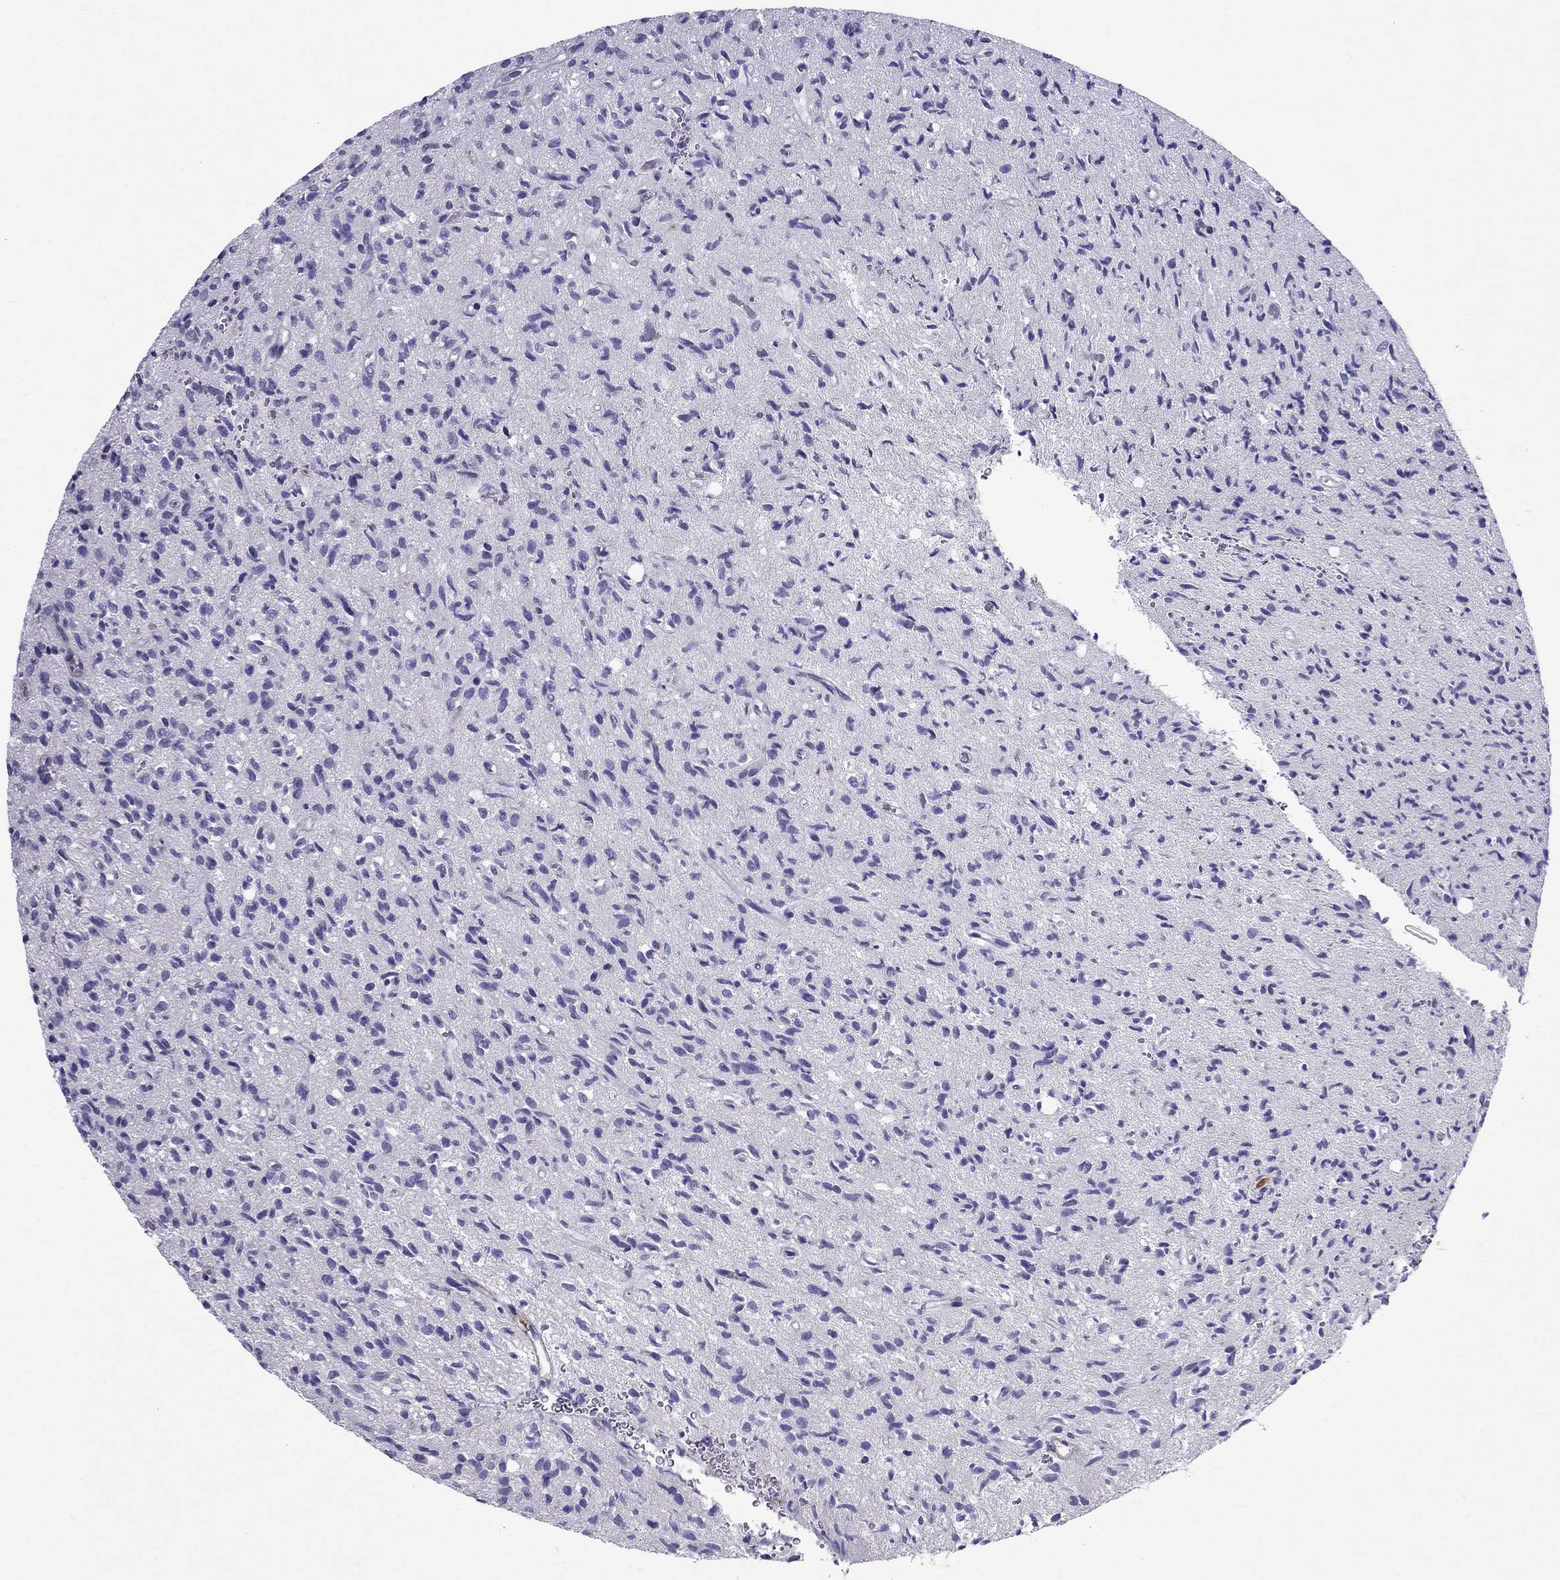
{"staining": {"intensity": "negative", "quantity": "none", "location": "none"}, "tissue": "glioma", "cell_type": "Tumor cells", "image_type": "cancer", "snomed": [{"axis": "morphology", "description": "Glioma, malignant, High grade"}, {"axis": "topography", "description": "Brain"}], "caption": "Micrograph shows no significant protein positivity in tumor cells of malignant glioma (high-grade). Brightfield microscopy of immunohistochemistry (IHC) stained with DAB (brown) and hematoxylin (blue), captured at high magnification.", "gene": "GPR50", "patient": {"sex": "male", "age": 64}}